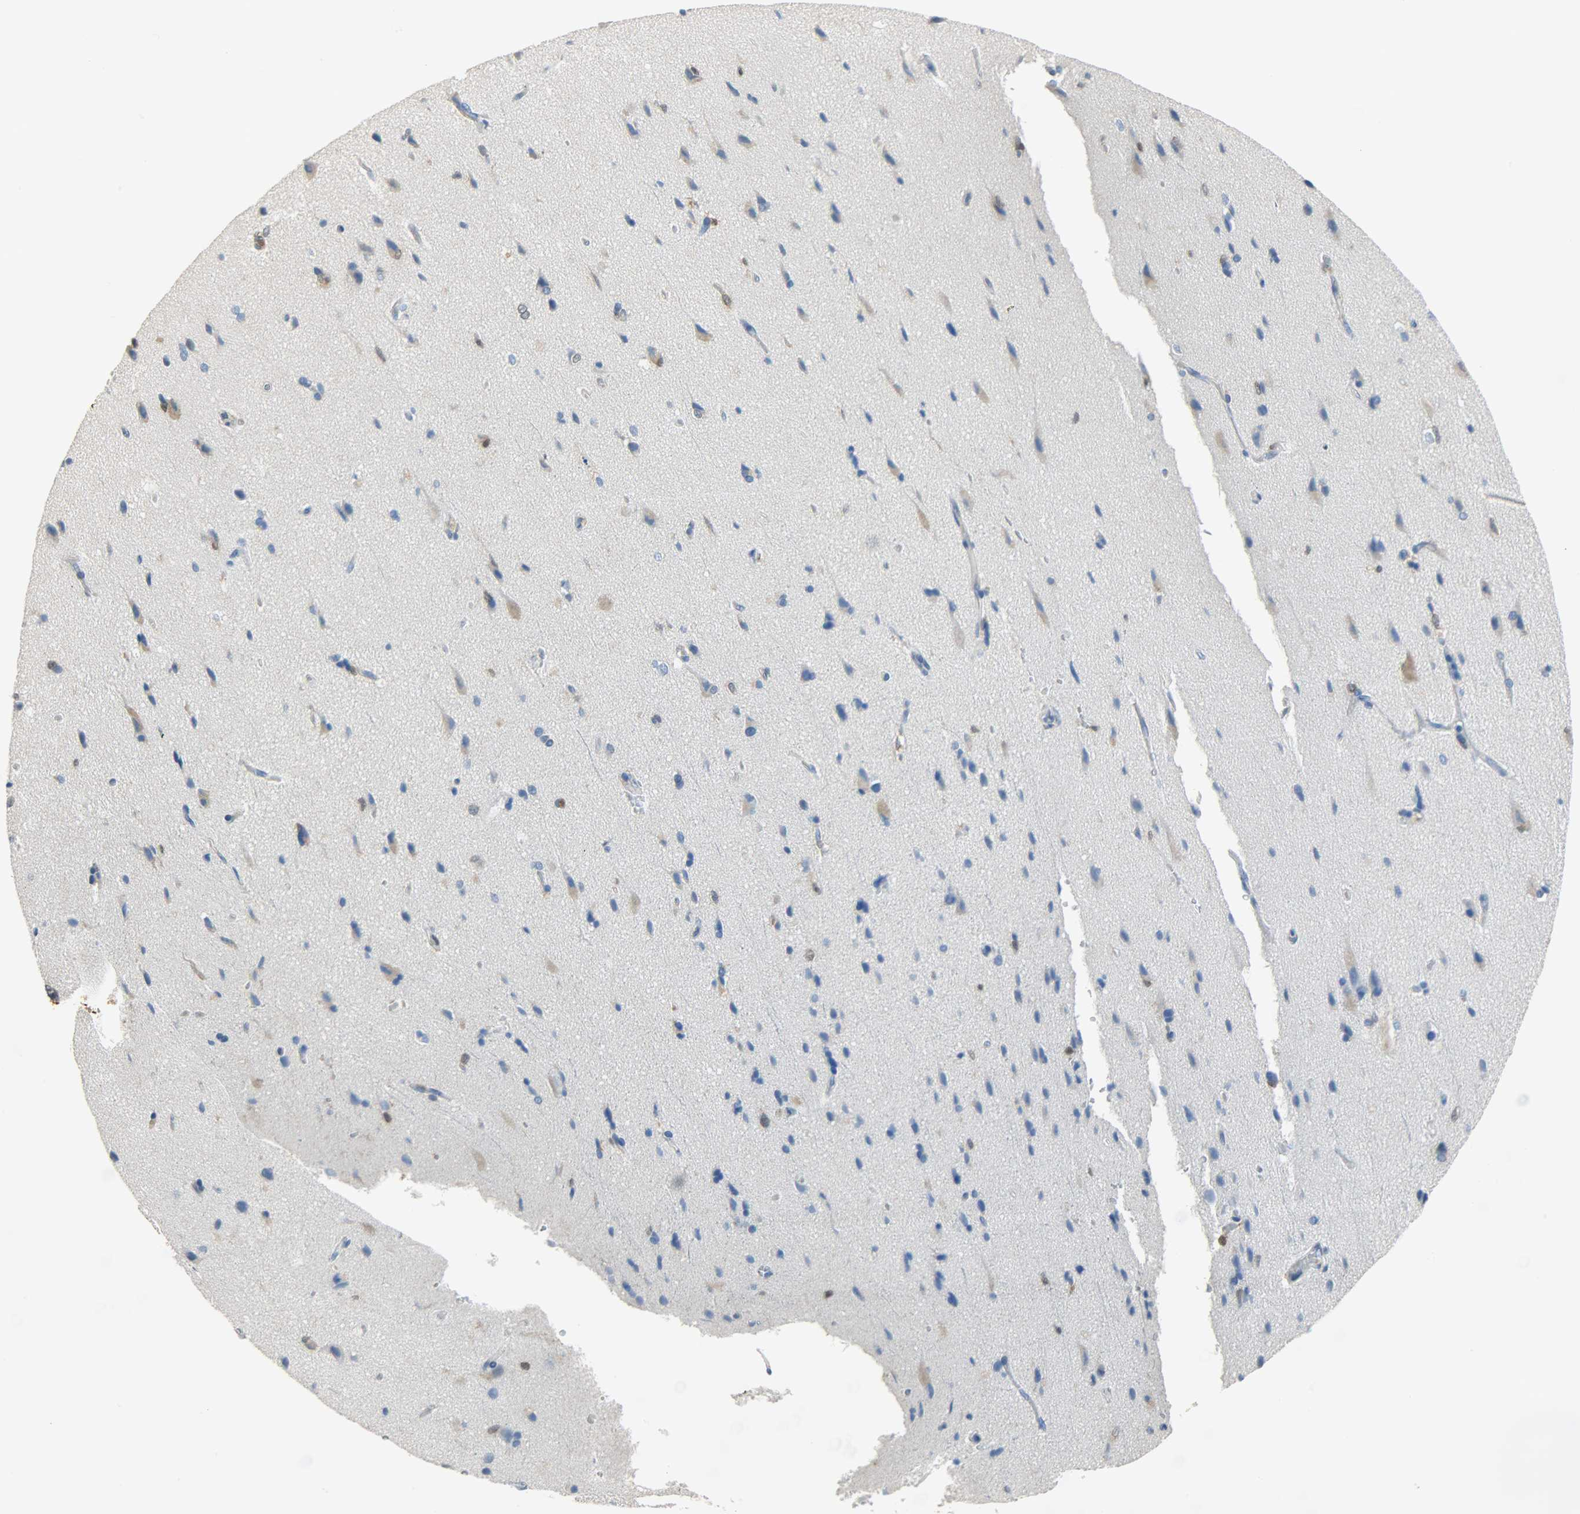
{"staining": {"intensity": "weak", "quantity": "25%-75%", "location": "cytoplasmic/membranous"}, "tissue": "cerebral cortex", "cell_type": "Endothelial cells", "image_type": "normal", "snomed": [{"axis": "morphology", "description": "Normal tissue, NOS"}, {"axis": "topography", "description": "Cerebral cortex"}], "caption": "A high-resolution photomicrograph shows immunohistochemistry (IHC) staining of benign cerebral cortex, which shows weak cytoplasmic/membranous positivity in approximately 25%-75% of endothelial cells.", "gene": "EIF4EBP1", "patient": {"sex": "male", "age": 62}}